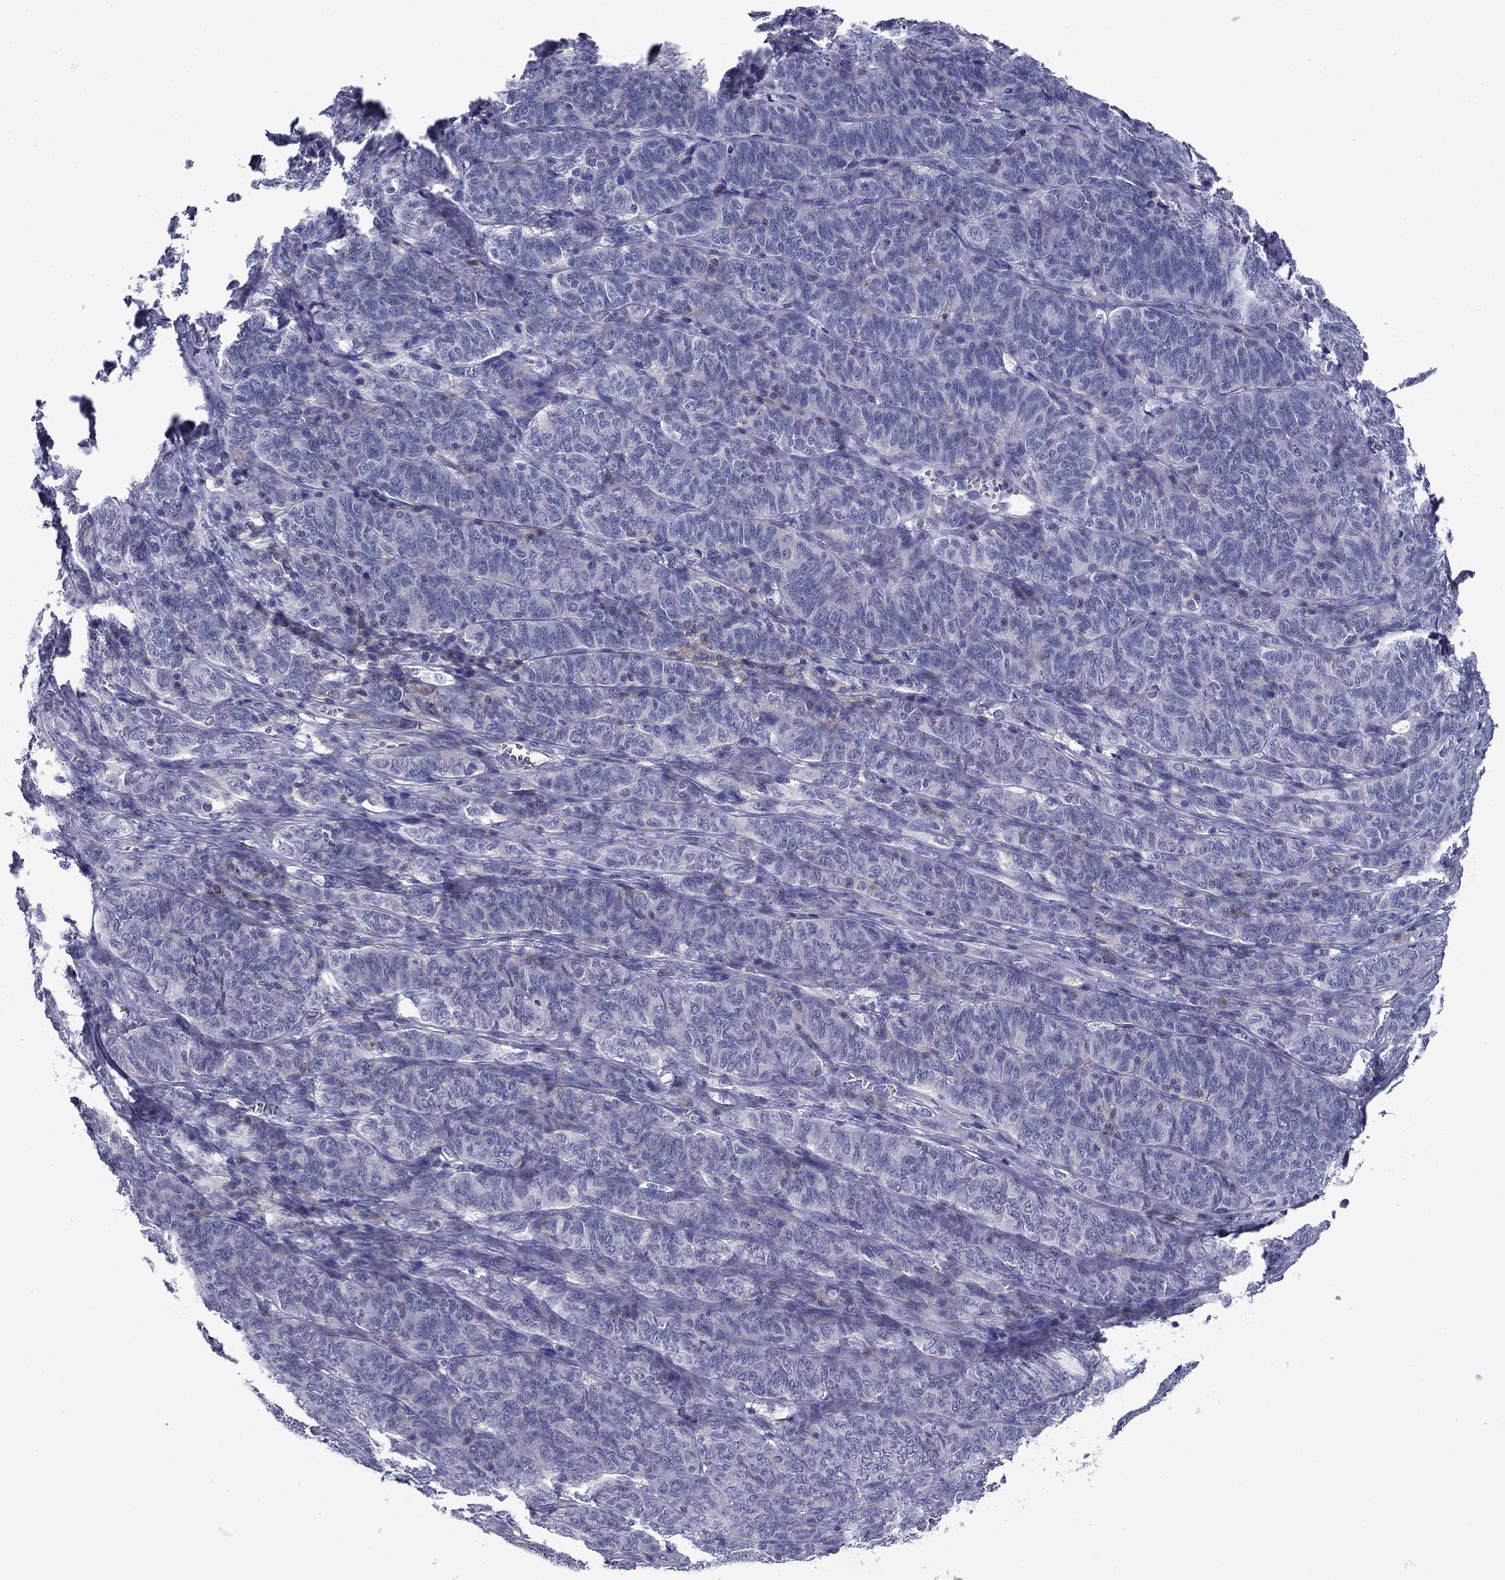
{"staining": {"intensity": "negative", "quantity": "none", "location": "none"}, "tissue": "ovarian cancer", "cell_type": "Tumor cells", "image_type": "cancer", "snomed": [{"axis": "morphology", "description": "Carcinoma, endometroid"}, {"axis": "topography", "description": "Ovary"}], "caption": "The histopathology image demonstrates no significant positivity in tumor cells of ovarian endometroid carcinoma.", "gene": "CNDP1", "patient": {"sex": "female", "age": 80}}